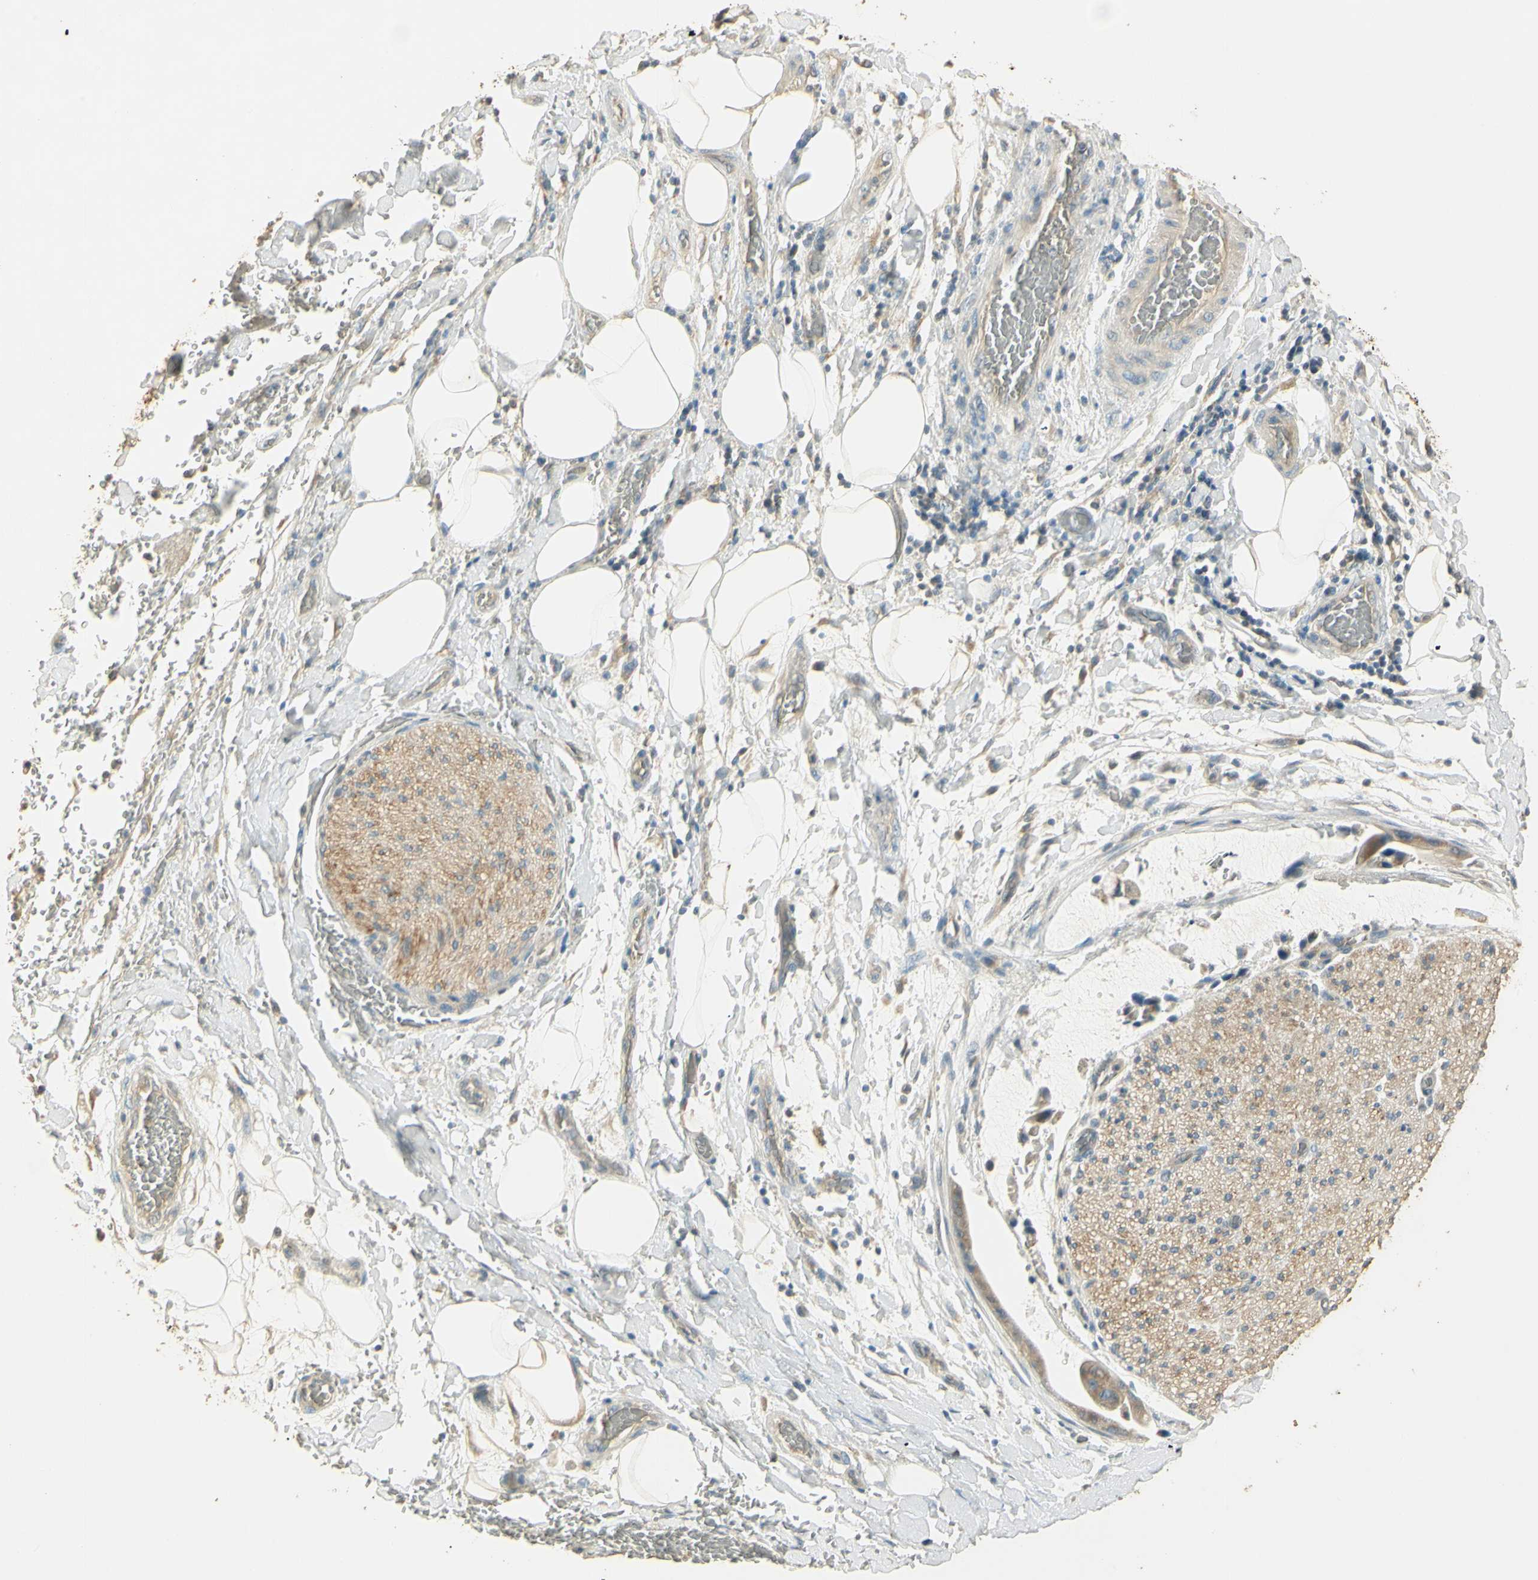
{"staining": {"intensity": "moderate", "quantity": ">75%", "location": "cytoplasmic/membranous"}, "tissue": "adipose tissue", "cell_type": "Adipocytes", "image_type": "normal", "snomed": [{"axis": "morphology", "description": "Normal tissue, NOS"}, {"axis": "morphology", "description": "Cholangiocarcinoma"}, {"axis": "topography", "description": "Liver"}, {"axis": "topography", "description": "Peripheral nerve tissue"}], "caption": "A photomicrograph showing moderate cytoplasmic/membranous staining in approximately >75% of adipocytes in unremarkable adipose tissue, as visualized by brown immunohistochemical staining.", "gene": "UXS1", "patient": {"sex": "male", "age": 50}}